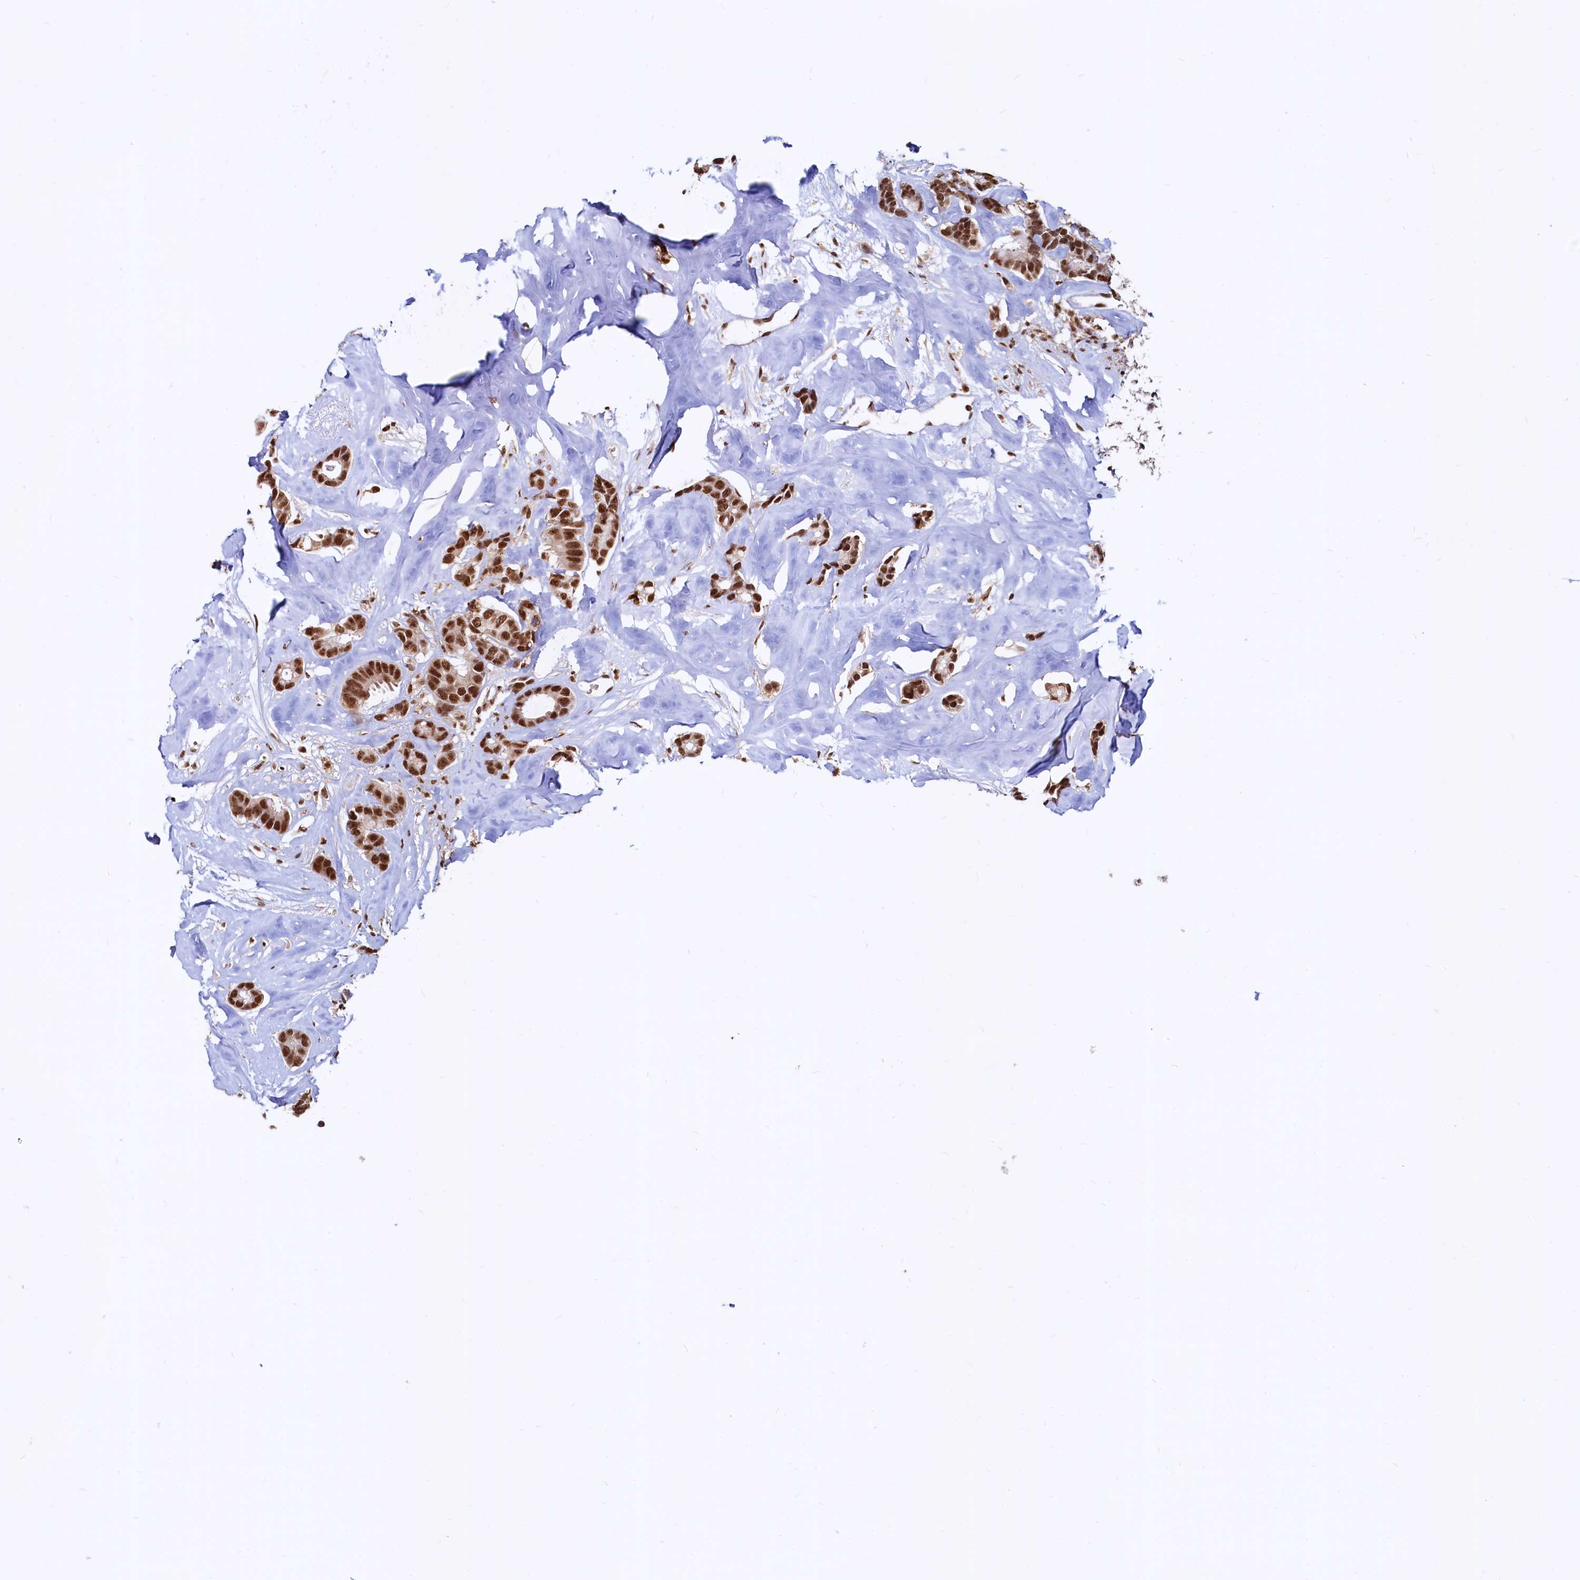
{"staining": {"intensity": "strong", "quantity": ">75%", "location": "nuclear"}, "tissue": "breast cancer", "cell_type": "Tumor cells", "image_type": "cancer", "snomed": [{"axis": "morphology", "description": "Duct carcinoma"}, {"axis": "topography", "description": "Breast"}], "caption": "A micrograph of breast infiltrating ductal carcinoma stained for a protein reveals strong nuclear brown staining in tumor cells.", "gene": "RSRC2", "patient": {"sex": "female", "age": 87}}